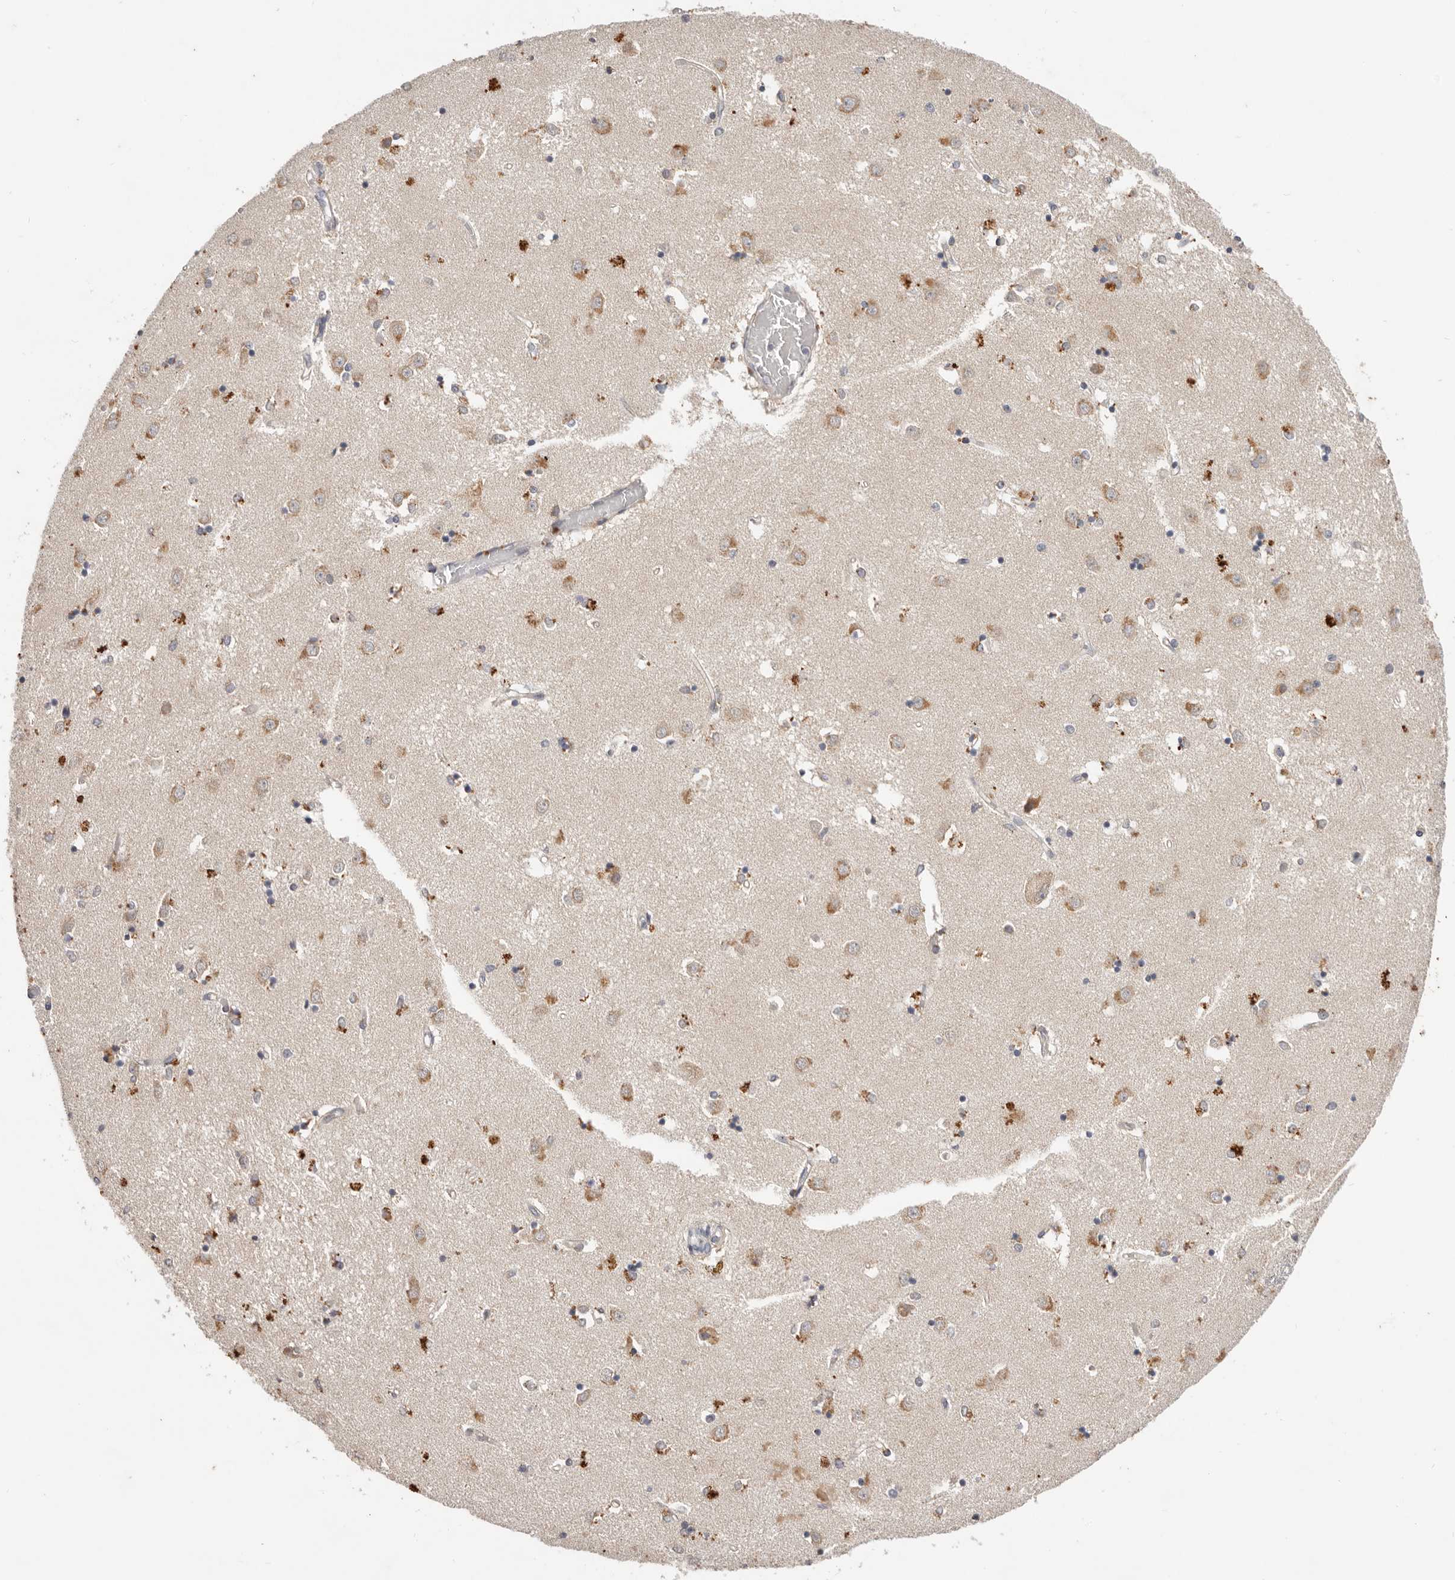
{"staining": {"intensity": "moderate", "quantity": "<25%", "location": "cytoplasmic/membranous"}, "tissue": "caudate", "cell_type": "Glial cells", "image_type": "normal", "snomed": [{"axis": "morphology", "description": "Normal tissue, NOS"}, {"axis": "topography", "description": "Lateral ventricle wall"}], "caption": "A histopathology image showing moderate cytoplasmic/membranous expression in about <25% of glial cells in normal caudate, as visualized by brown immunohistochemical staining.", "gene": "WDR77", "patient": {"sex": "male", "age": 45}}